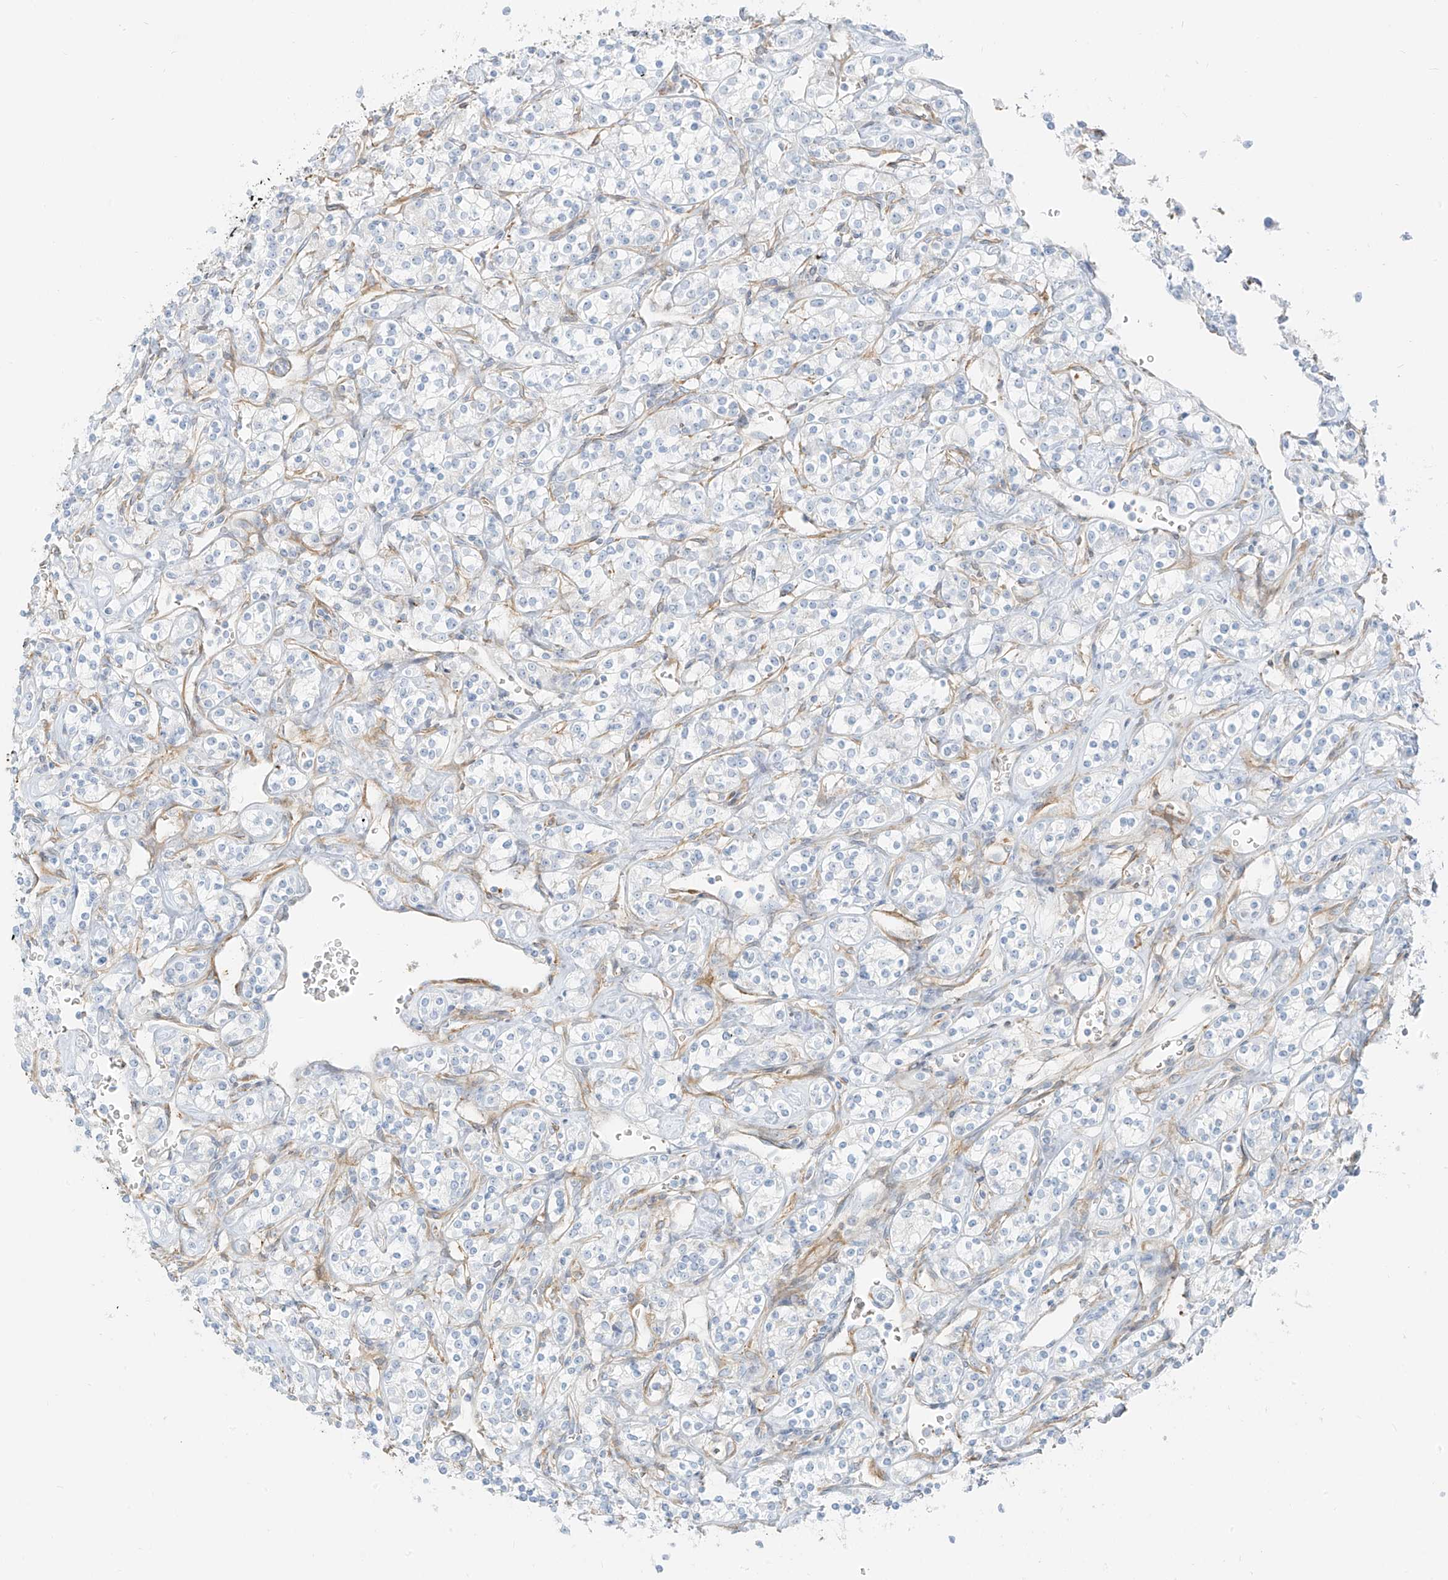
{"staining": {"intensity": "negative", "quantity": "none", "location": "none"}, "tissue": "renal cancer", "cell_type": "Tumor cells", "image_type": "cancer", "snomed": [{"axis": "morphology", "description": "Adenocarcinoma, NOS"}, {"axis": "topography", "description": "Kidney"}], "caption": "High magnification brightfield microscopy of renal adenocarcinoma stained with DAB (3,3'-diaminobenzidine) (brown) and counterstained with hematoxylin (blue): tumor cells show no significant positivity.", "gene": "SMCP", "patient": {"sex": "male", "age": 77}}